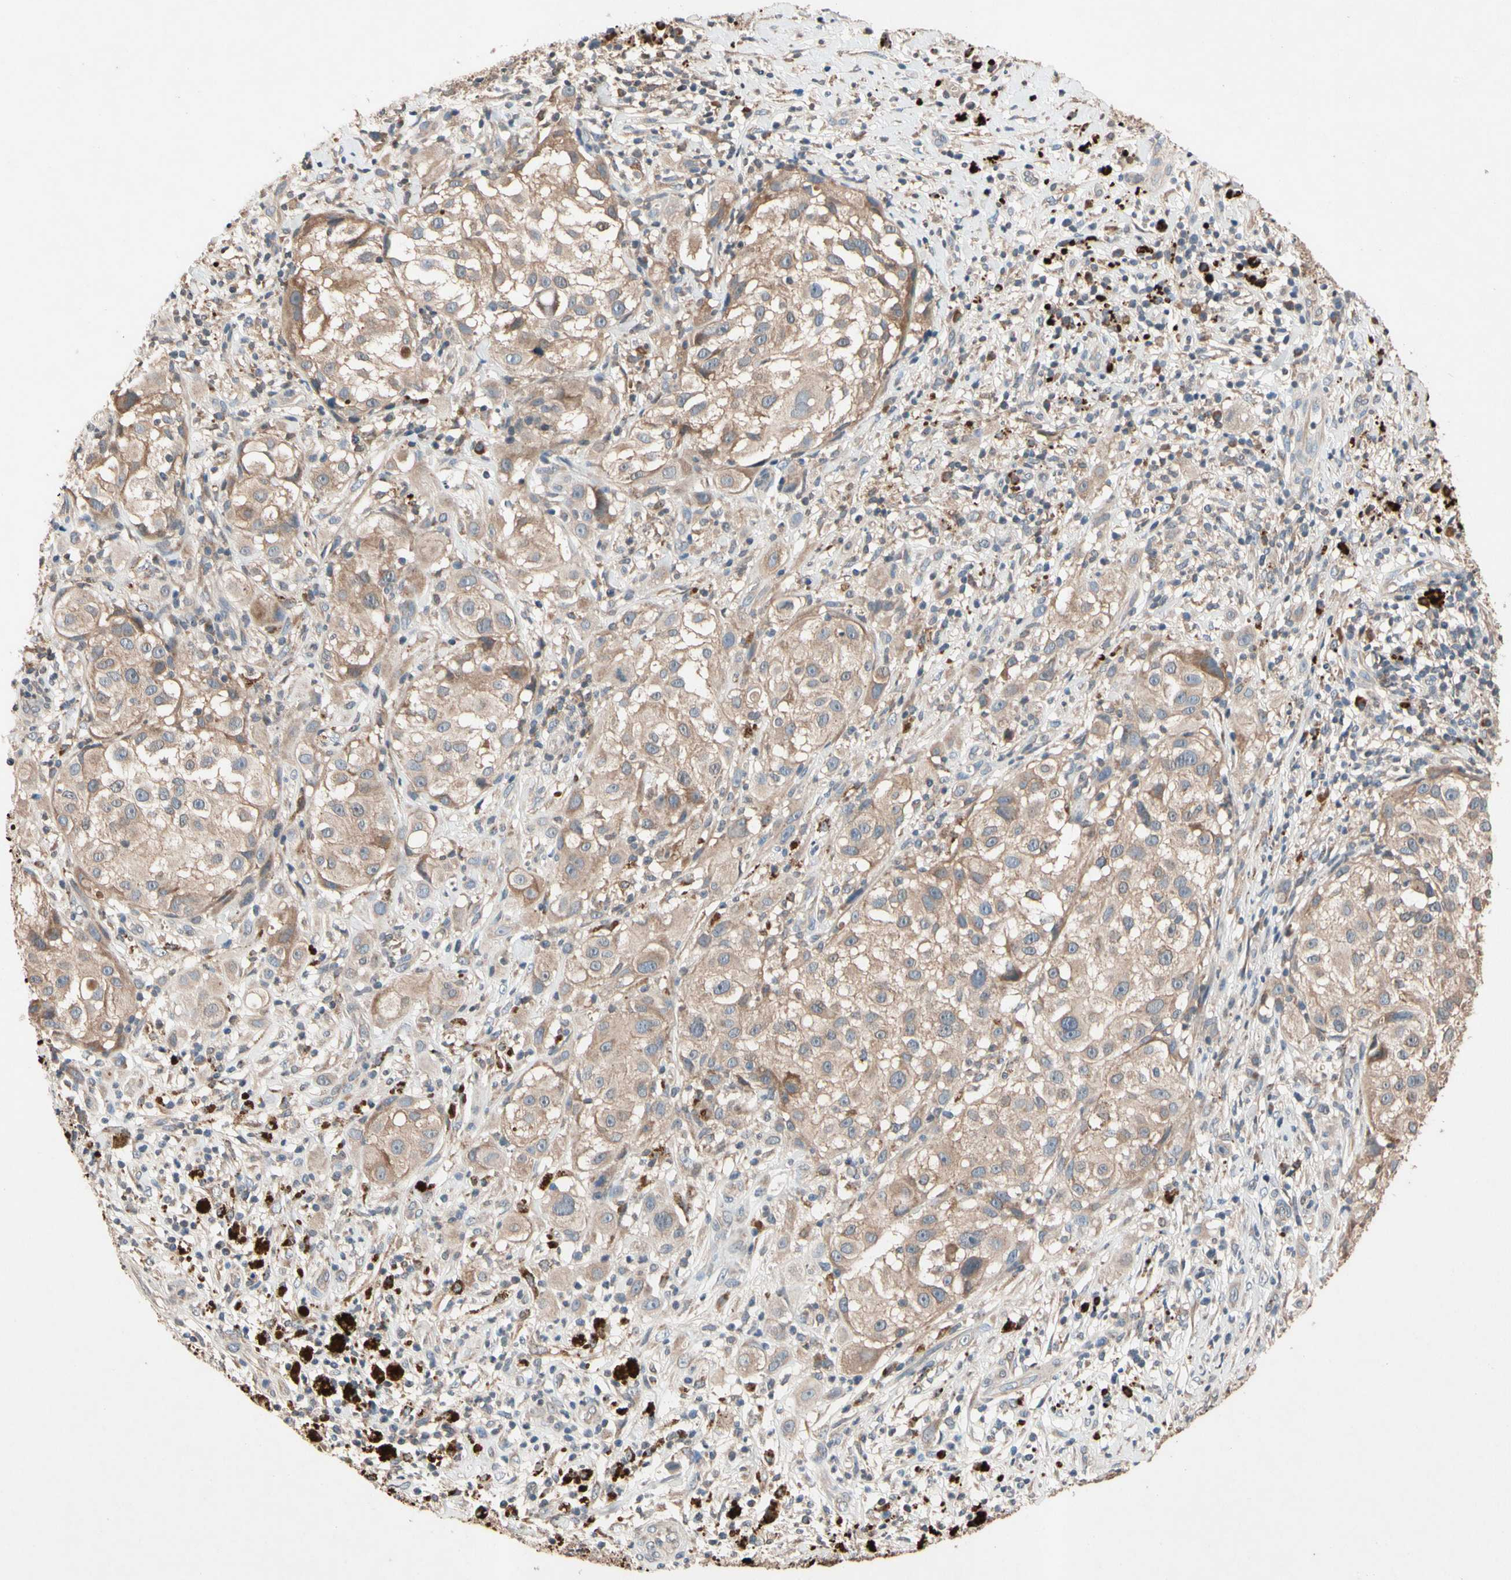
{"staining": {"intensity": "moderate", "quantity": ">75%", "location": "cytoplasmic/membranous"}, "tissue": "melanoma", "cell_type": "Tumor cells", "image_type": "cancer", "snomed": [{"axis": "morphology", "description": "Necrosis, NOS"}, {"axis": "morphology", "description": "Malignant melanoma, NOS"}, {"axis": "topography", "description": "Skin"}], "caption": "A histopathology image of human malignant melanoma stained for a protein shows moderate cytoplasmic/membranous brown staining in tumor cells.", "gene": "PRDX4", "patient": {"sex": "female", "age": 87}}